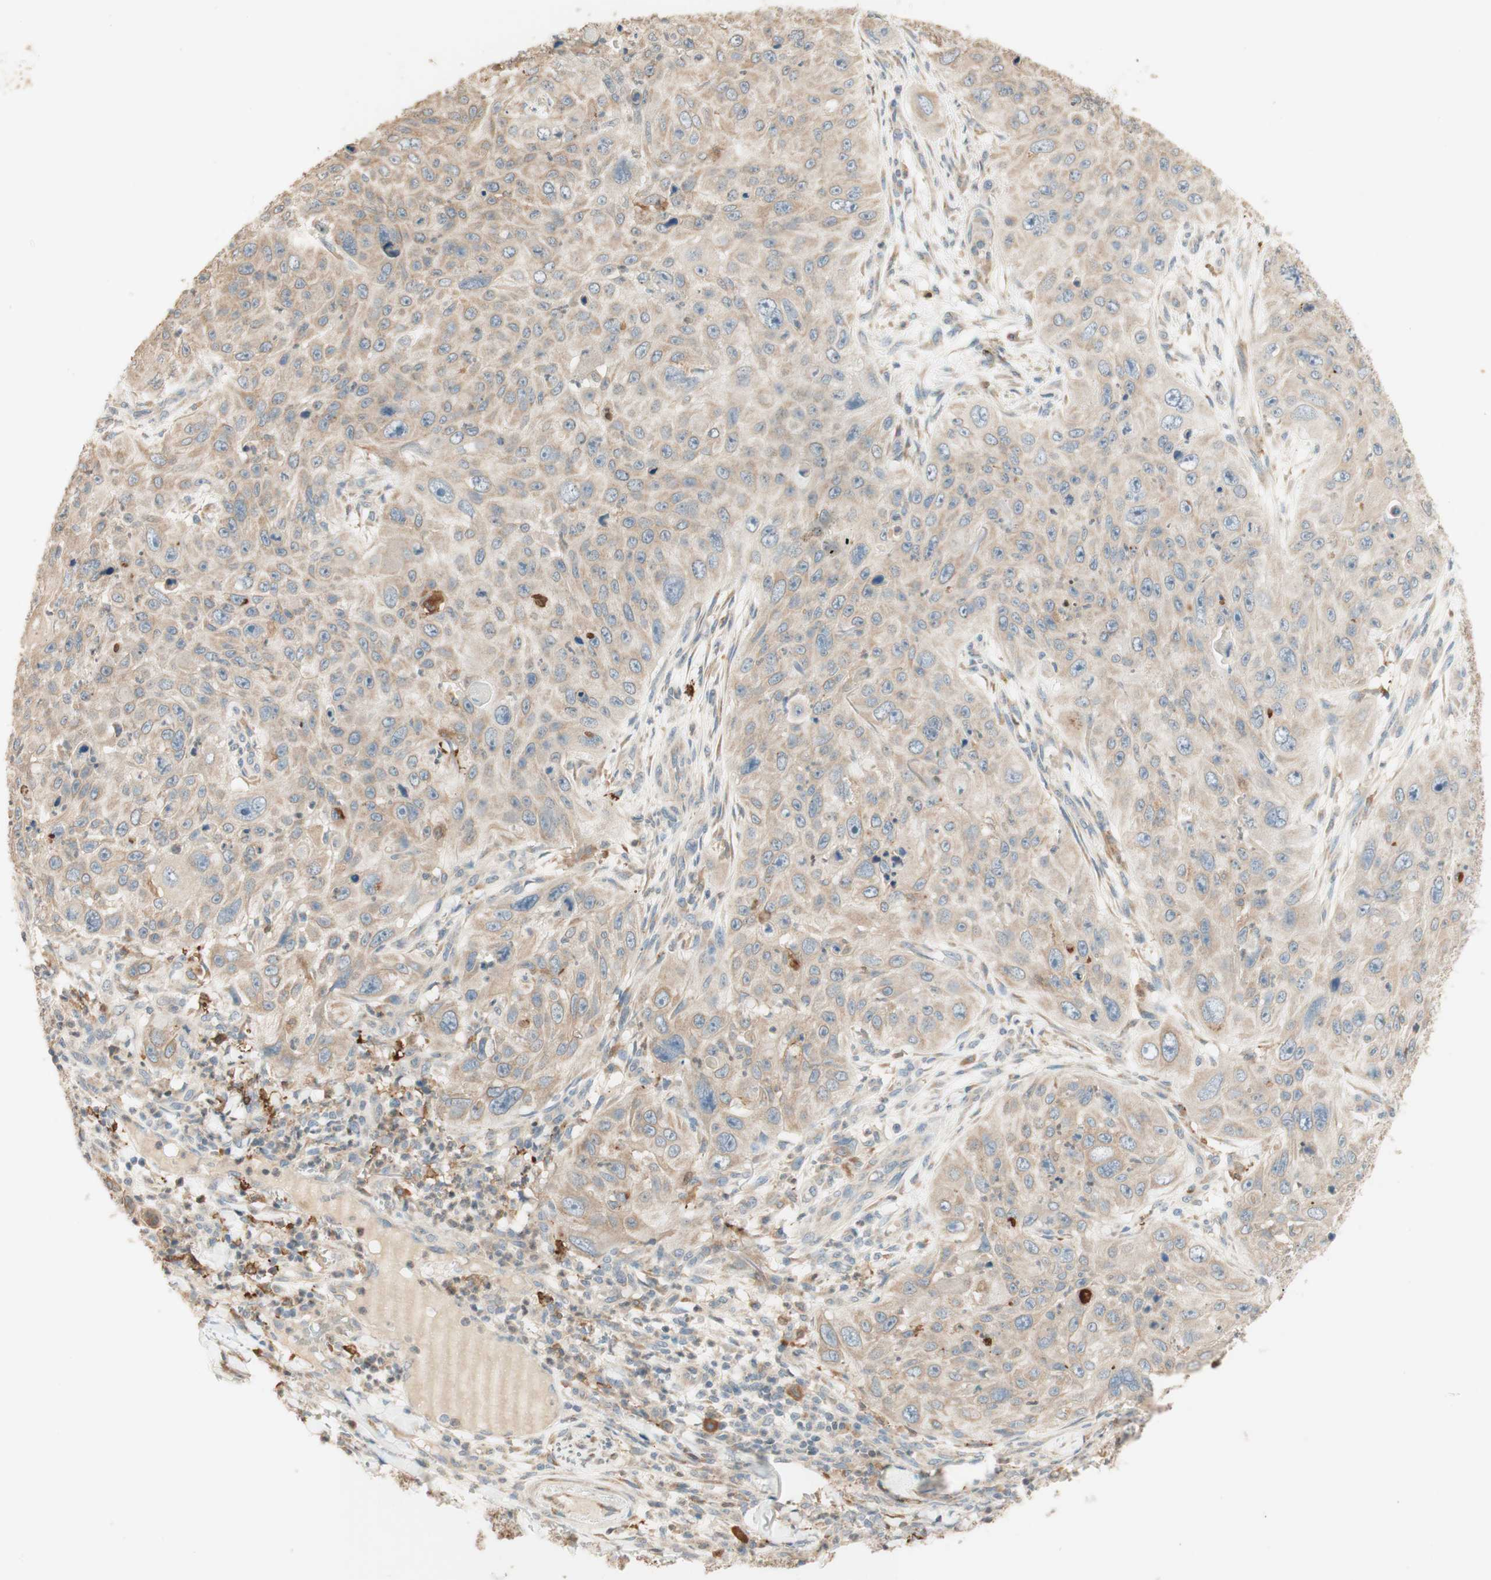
{"staining": {"intensity": "weak", "quantity": ">75%", "location": "cytoplasmic/membranous"}, "tissue": "skin cancer", "cell_type": "Tumor cells", "image_type": "cancer", "snomed": [{"axis": "morphology", "description": "Squamous cell carcinoma, NOS"}, {"axis": "topography", "description": "Skin"}], "caption": "Immunohistochemical staining of human skin cancer (squamous cell carcinoma) displays low levels of weak cytoplasmic/membranous positivity in about >75% of tumor cells. (Brightfield microscopy of DAB IHC at high magnification).", "gene": "CLCN2", "patient": {"sex": "female", "age": 80}}